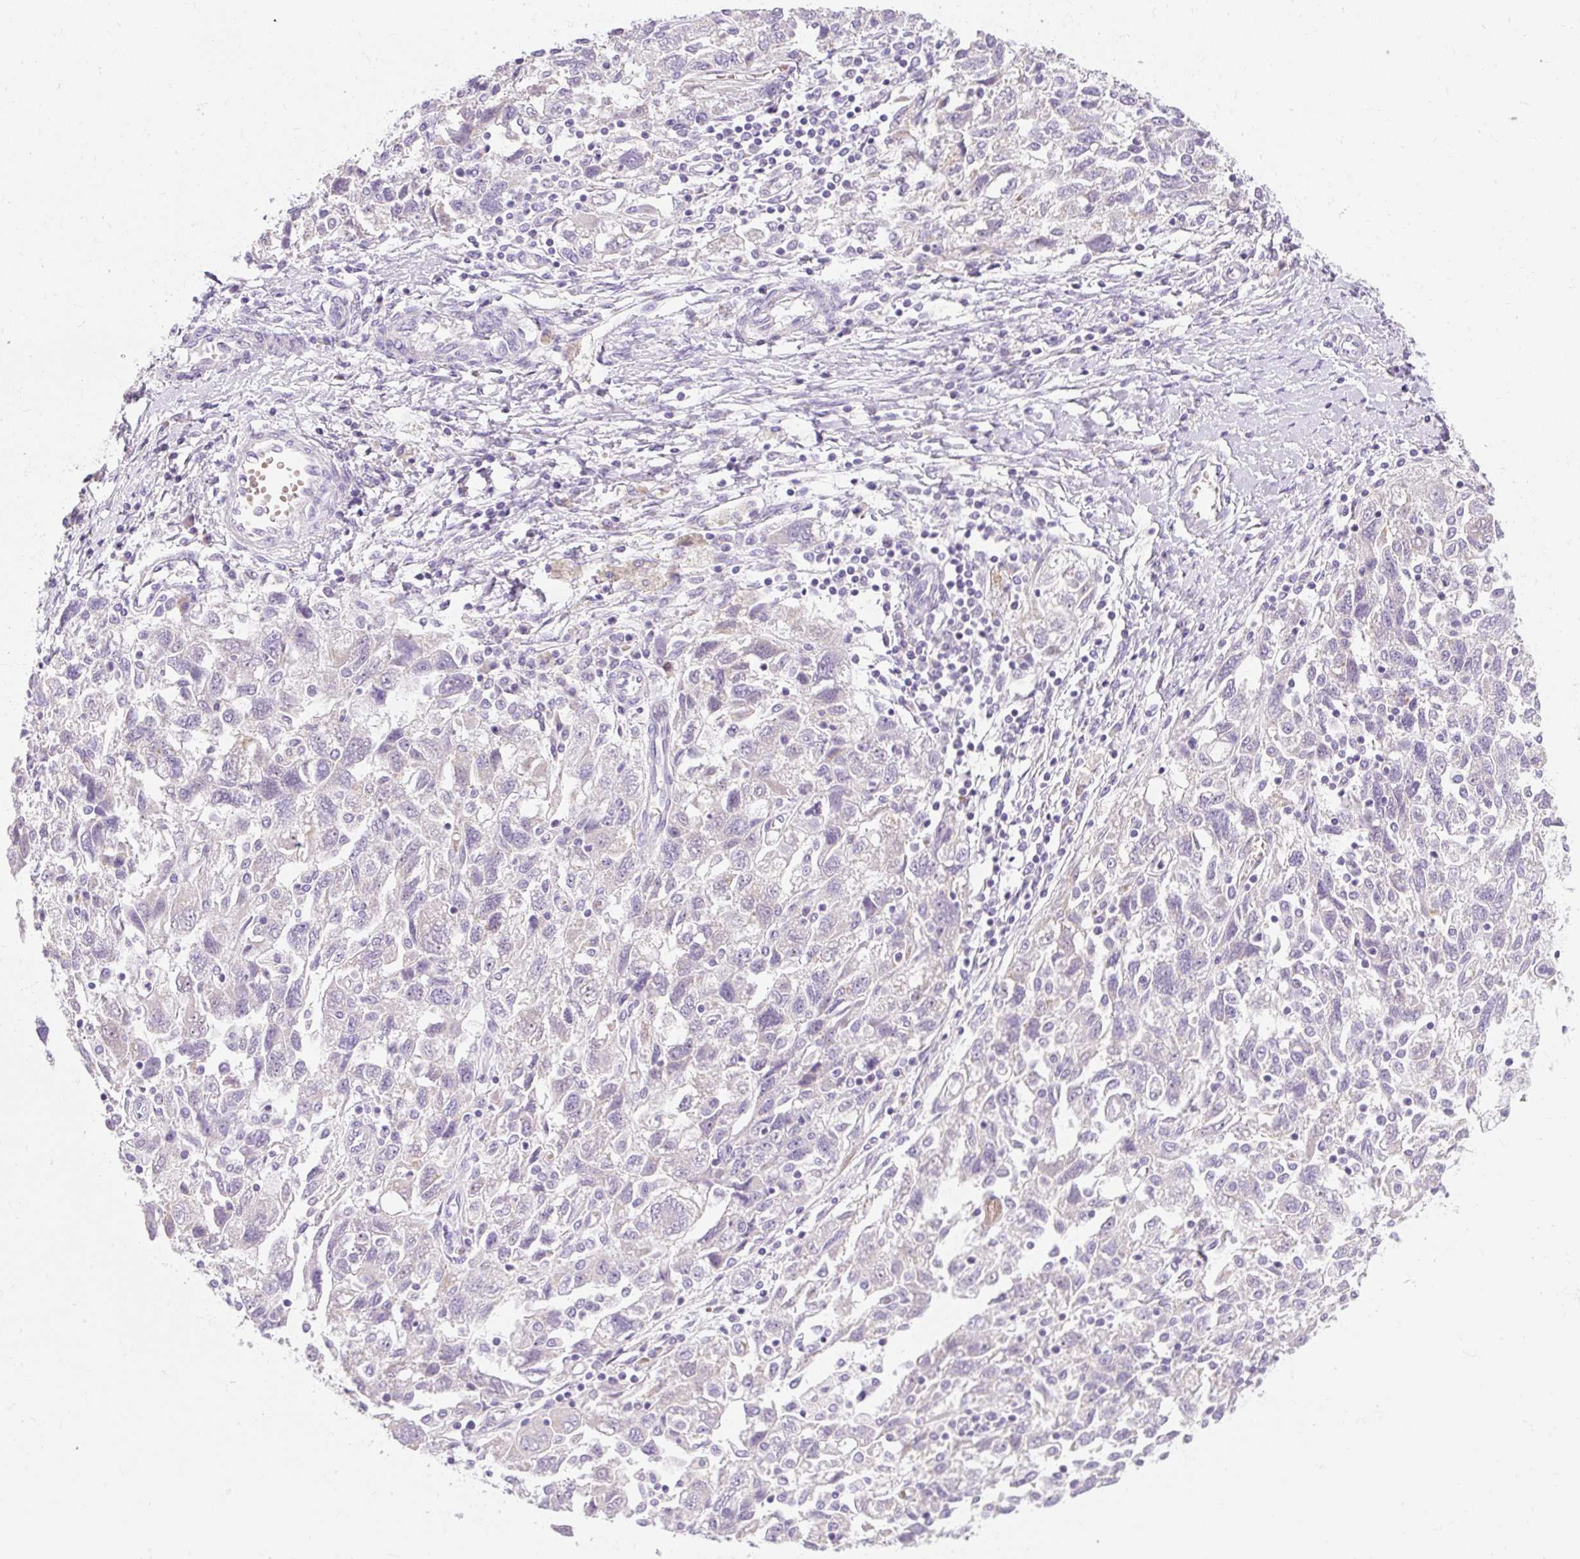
{"staining": {"intensity": "negative", "quantity": "none", "location": "none"}, "tissue": "ovarian cancer", "cell_type": "Tumor cells", "image_type": "cancer", "snomed": [{"axis": "morphology", "description": "Carcinoma, NOS"}, {"axis": "morphology", "description": "Cystadenocarcinoma, serous, NOS"}, {"axis": "topography", "description": "Ovary"}], "caption": "There is no significant expression in tumor cells of ovarian carcinoma.", "gene": "DTX4", "patient": {"sex": "female", "age": 69}}